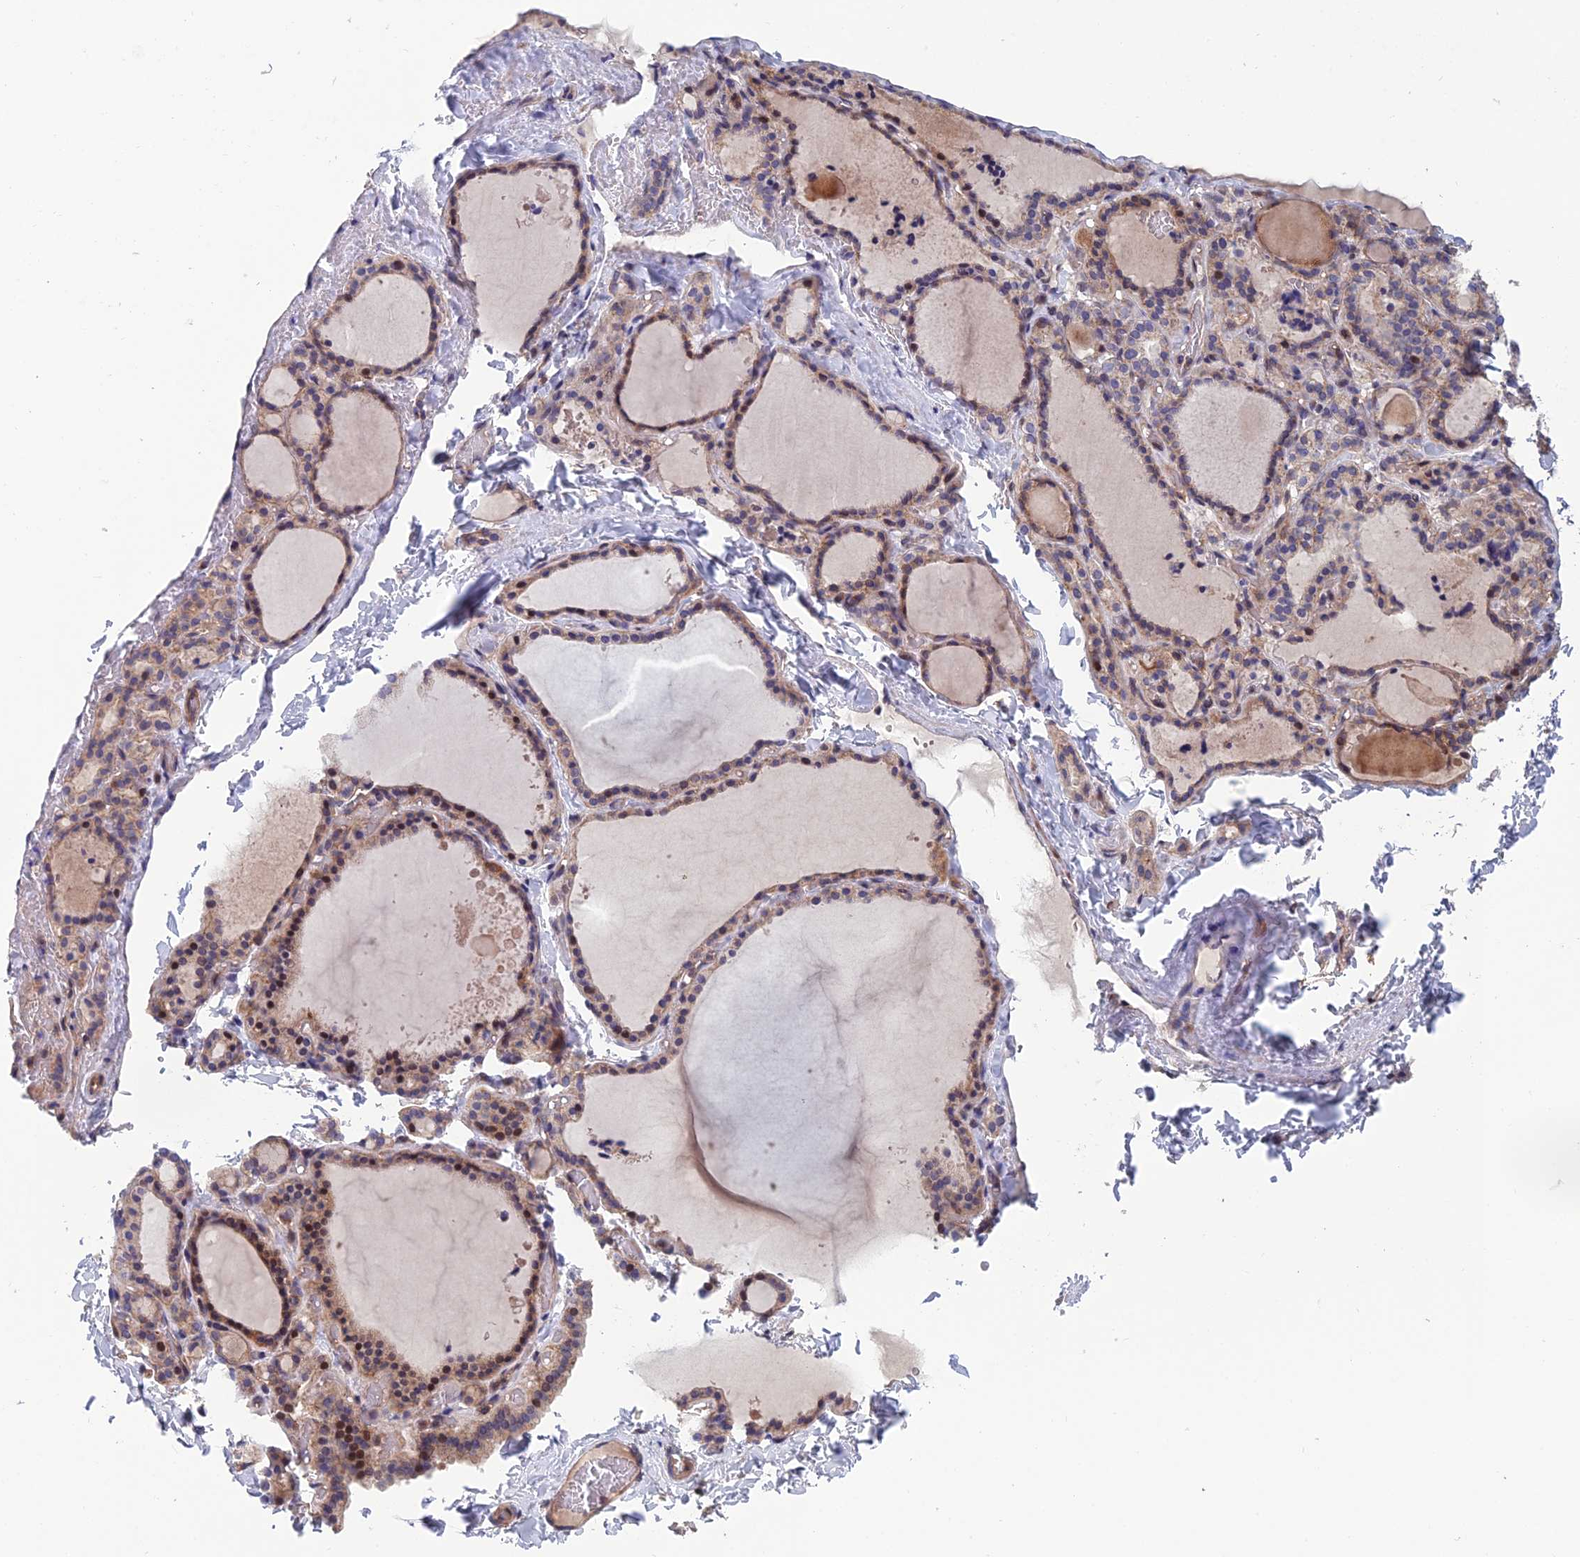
{"staining": {"intensity": "weak", "quantity": ">75%", "location": "cytoplasmic/membranous,nuclear"}, "tissue": "thyroid gland", "cell_type": "Glandular cells", "image_type": "normal", "snomed": [{"axis": "morphology", "description": "Normal tissue, NOS"}, {"axis": "topography", "description": "Thyroid gland"}], "caption": "Immunohistochemistry (IHC) (DAB) staining of benign human thyroid gland reveals weak cytoplasmic/membranous,nuclear protein expression in about >75% of glandular cells.", "gene": "USP37", "patient": {"sex": "female", "age": 22}}